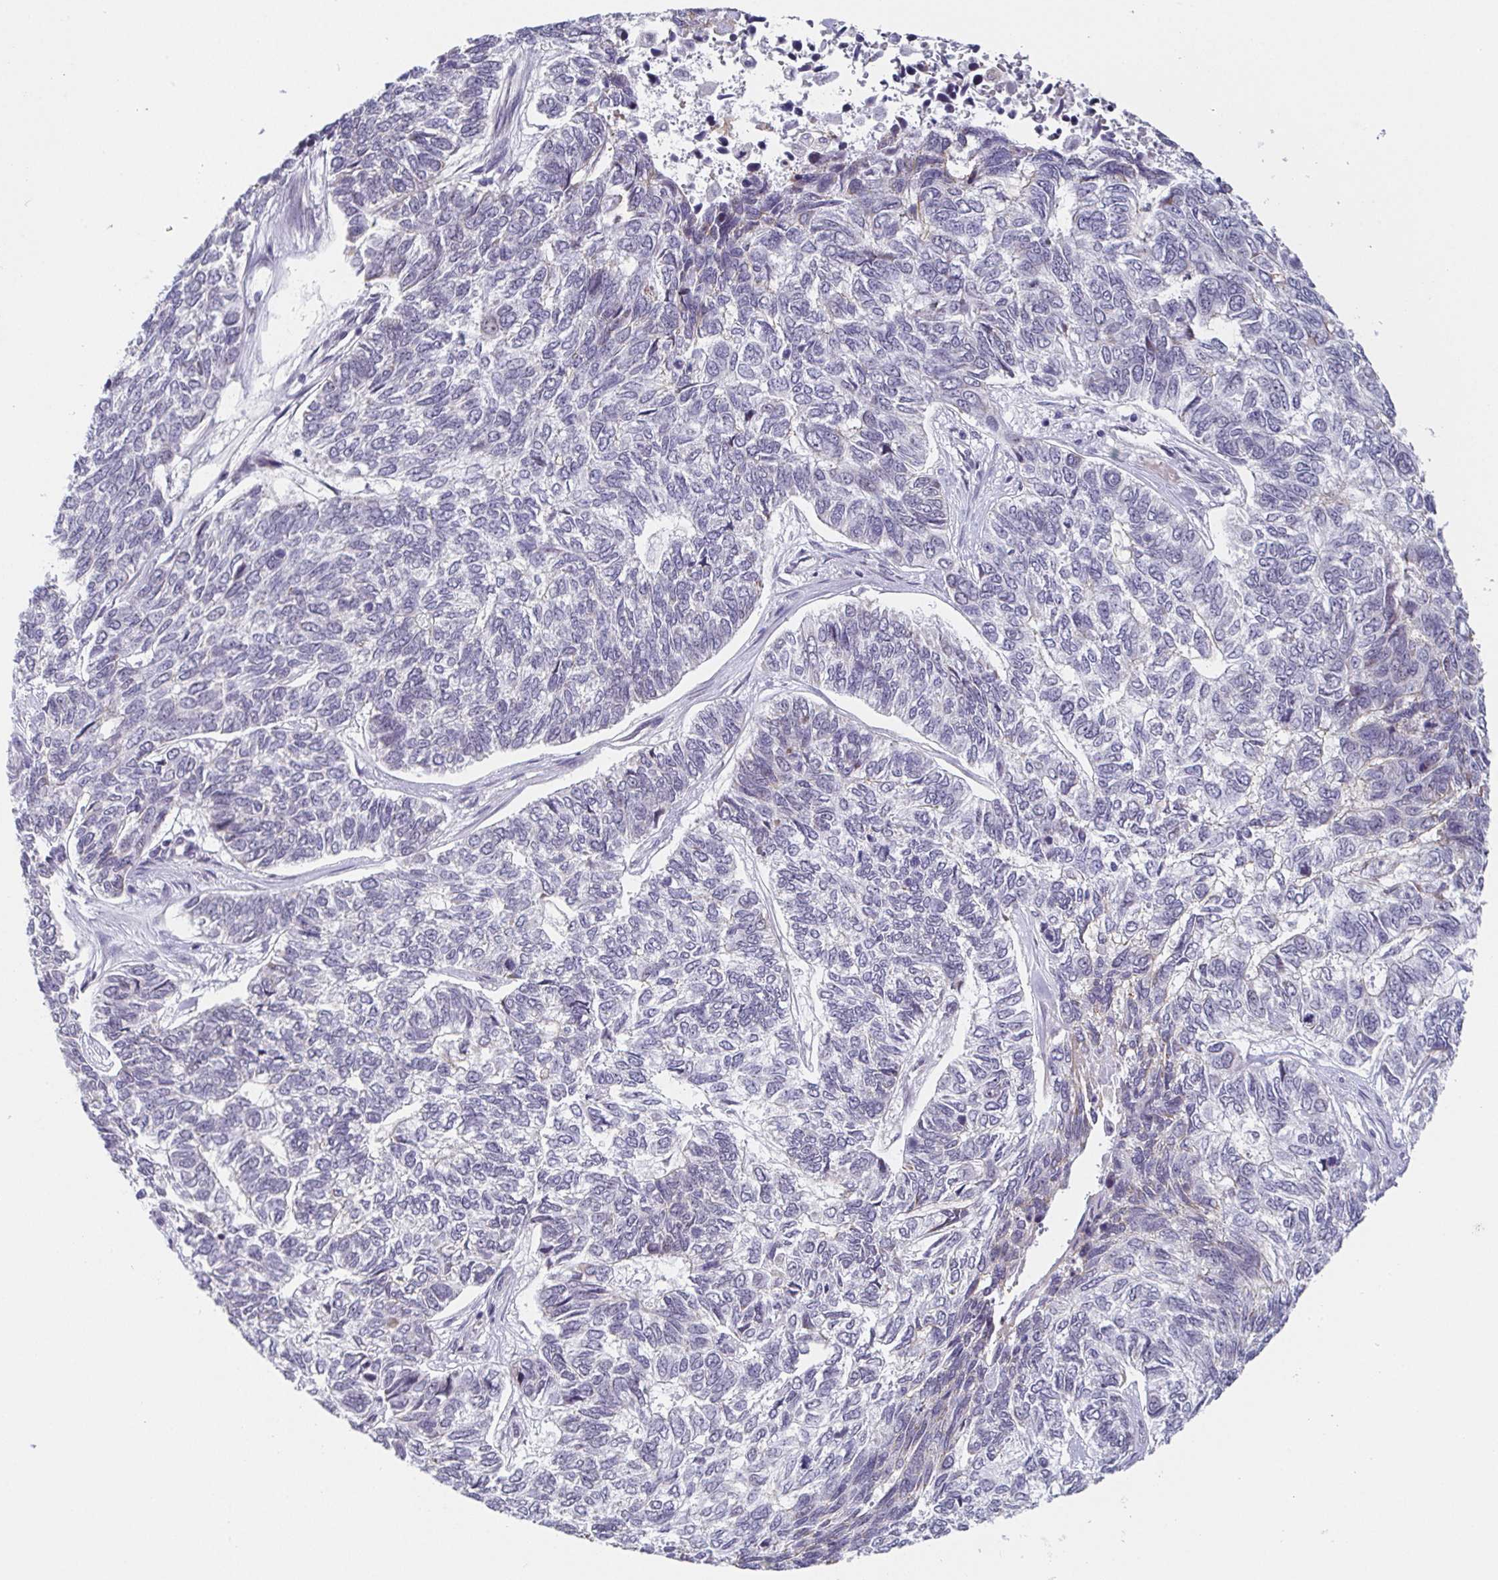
{"staining": {"intensity": "negative", "quantity": "none", "location": "none"}, "tissue": "skin cancer", "cell_type": "Tumor cells", "image_type": "cancer", "snomed": [{"axis": "morphology", "description": "Basal cell carcinoma"}, {"axis": "topography", "description": "Skin"}], "caption": "Immunohistochemistry of skin cancer (basal cell carcinoma) demonstrates no staining in tumor cells.", "gene": "EXOSC7", "patient": {"sex": "female", "age": 65}}